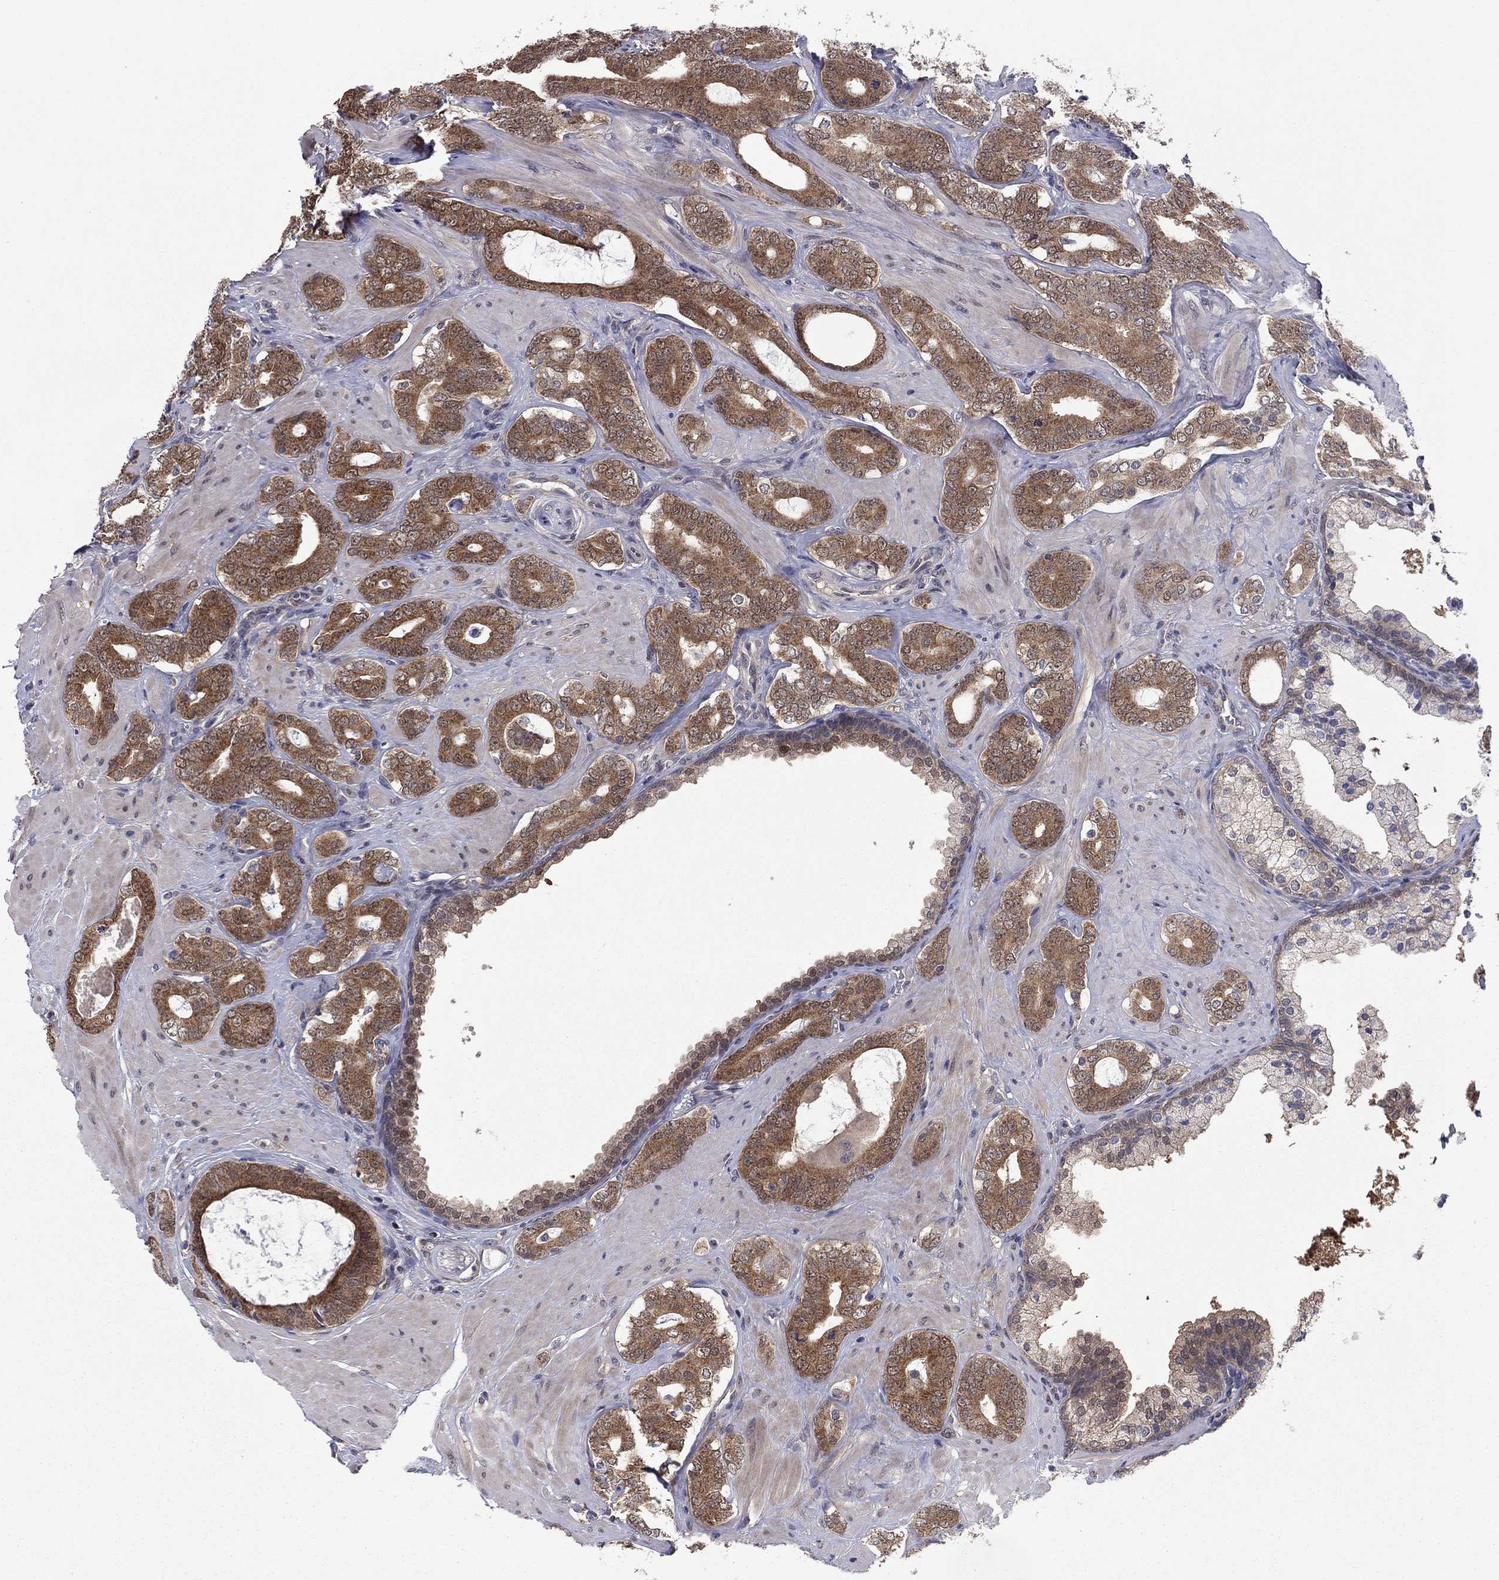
{"staining": {"intensity": "moderate", "quantity": ">75%", "location": "cytoplasmic/membranous"}, "tissue": "prostate cancer", "cell_type": "Tumor cells", "image_type": "cancer", "snomed": [{"axis": "morphology", "description": "Adenocarcinoma, NOS"}, {"axis": "topography", "description": "Prostate"}], "caption": "Approximately >75% of tumor cells in prostate cancer reveal moderate cytoplasmic/membranous protein staining as visualized by brown immunohistochemical staining.", "gene": "GRHPR", "patient": {"sex": "male", "age": 55}}